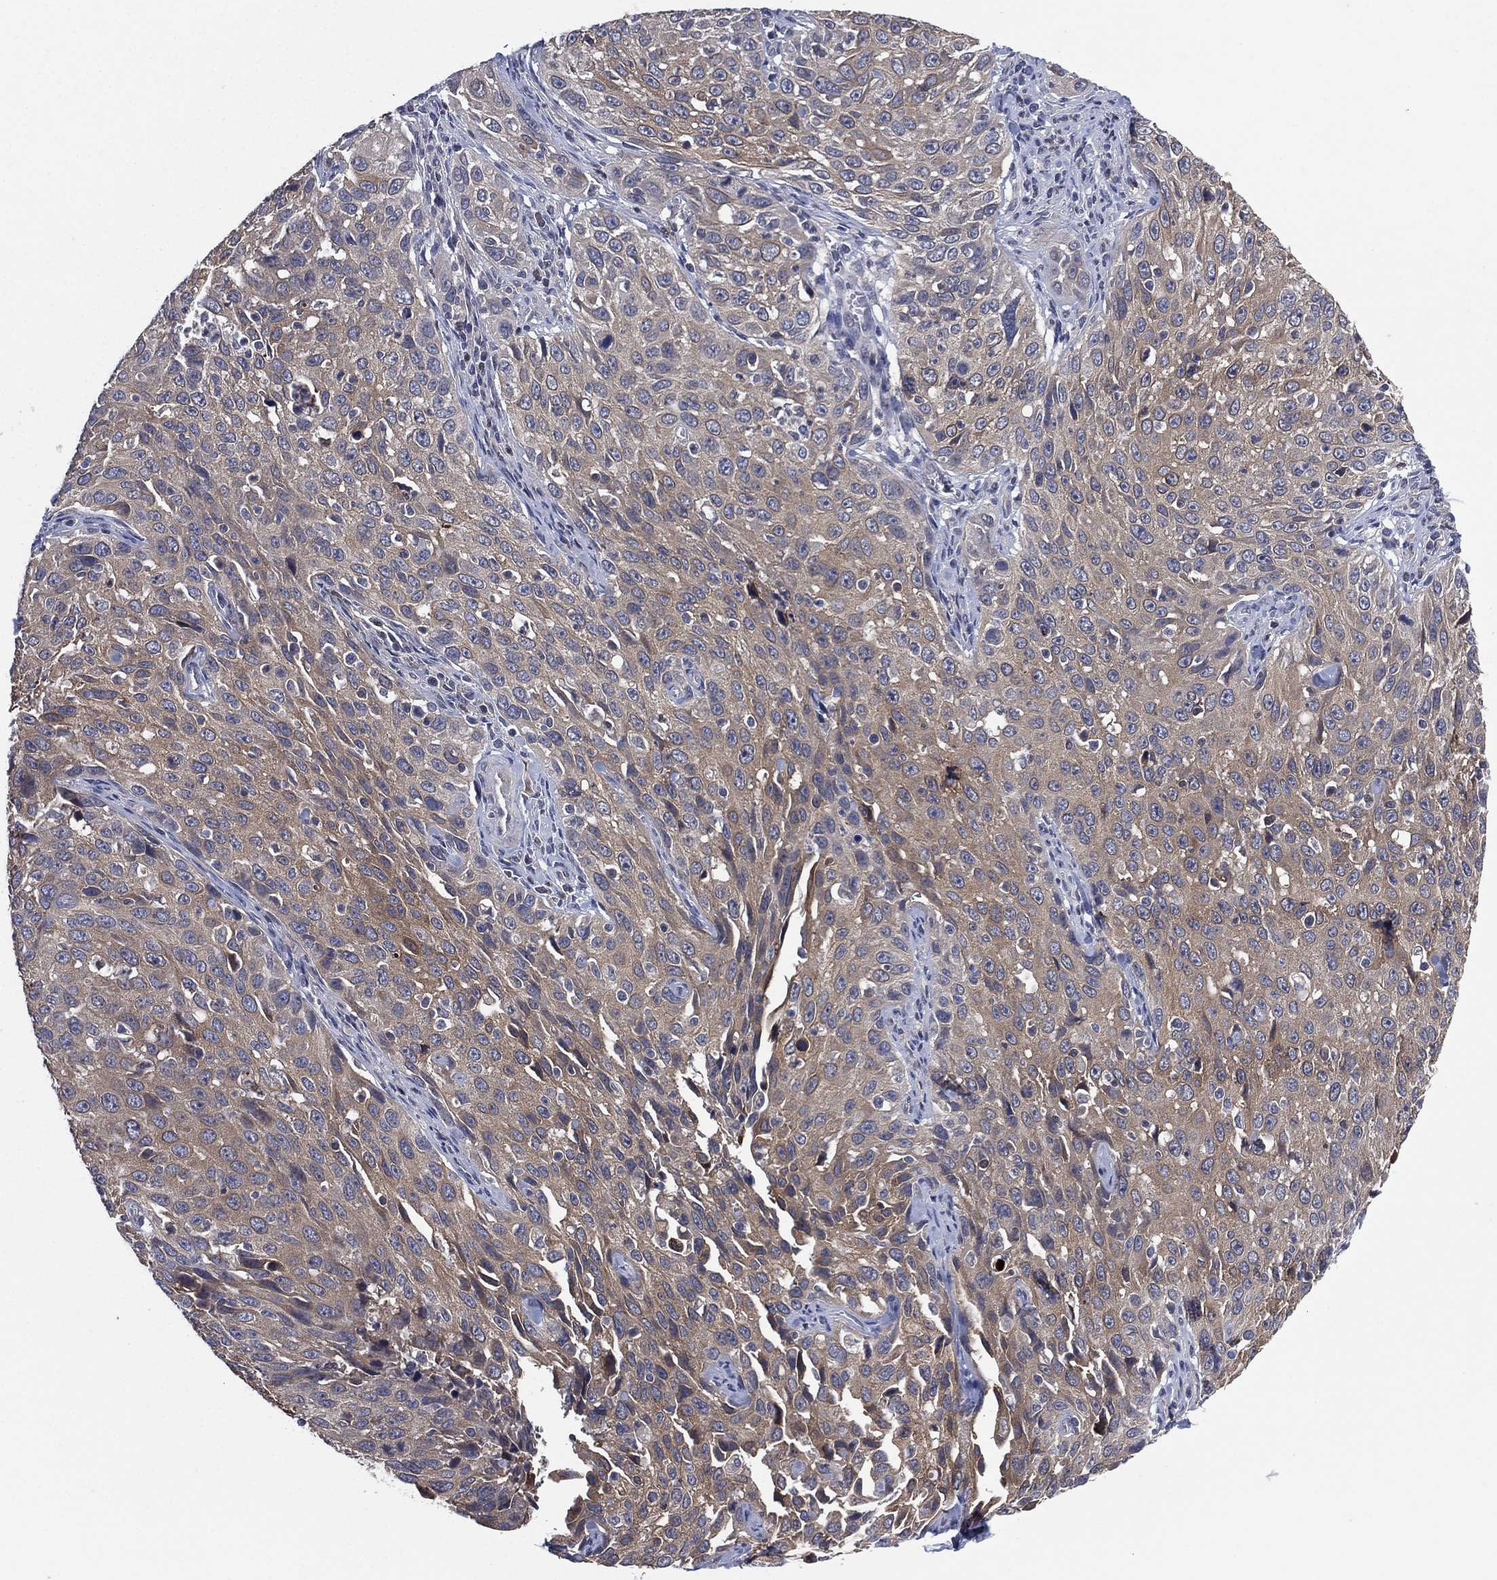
{"staining": {"intensity": "negative", "quantity": "none", "location": "none"}, "tissue": "cervical cancer", "cell_type": "Tumor cells", "image_type": "cancer", "snomed": [{"axis": "morphology", "description": "Squamous cell carcinoma, NOS"}, {"axis": "topography", "description": "Cervix"}], "caption": "Tumor cells are negative for brown protein staining in cervical cancer (squamous cell carcinoma). (Brightfield microscopy of DAB (3,3'-diaminobenzidine) immunohistochemistry (IHC) at high magnification).", "gene": "MPP7", "patient": {"sex": "female", "age": 26}}